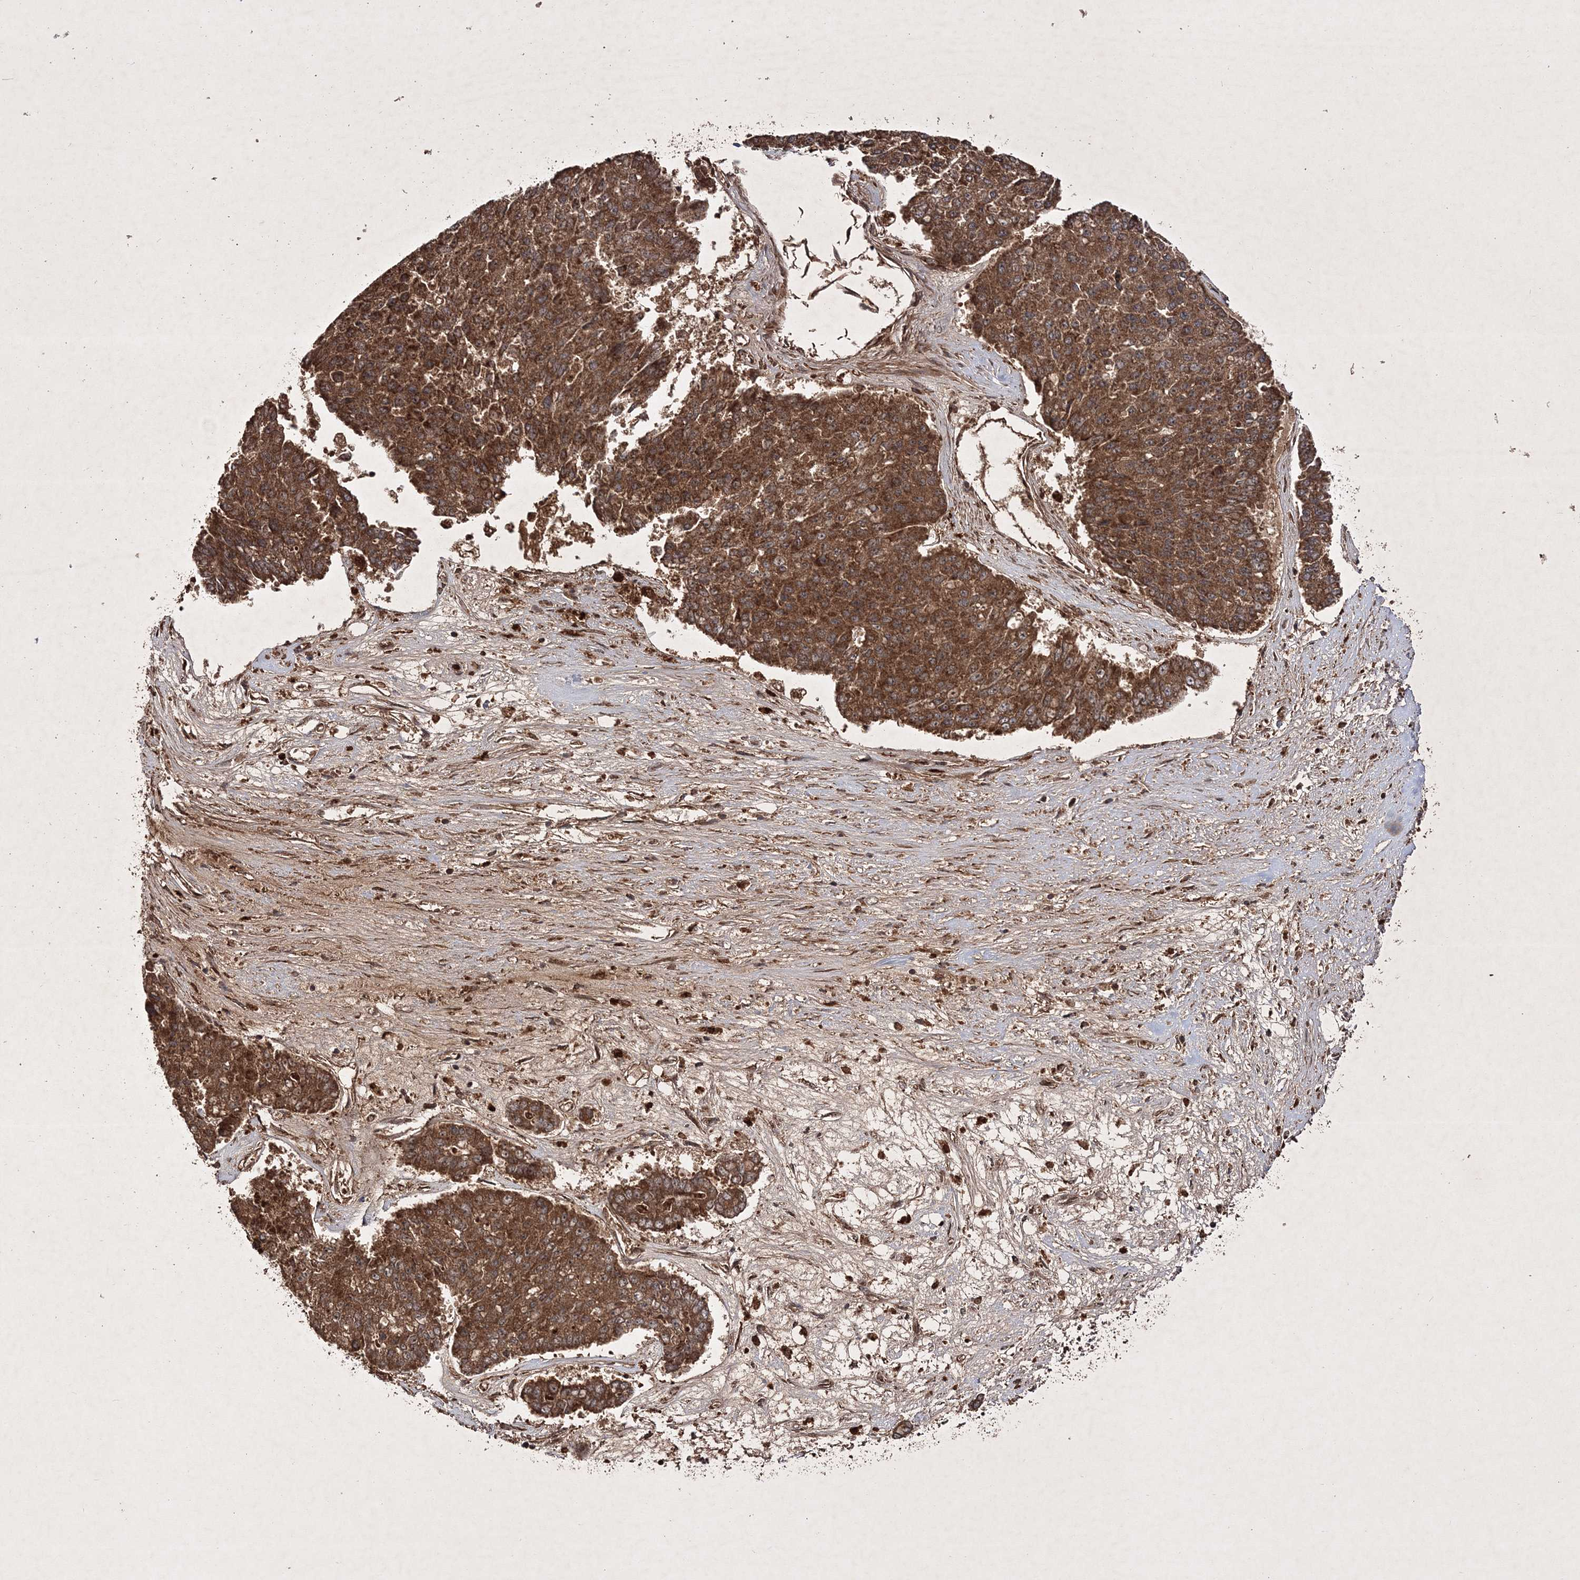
{"staining": {"intensity": "strong", "quantity": ">75%", "location": "cytoplasmic/membranous"}, "tissue": "pancreatic cancer", "cell_type": "Tumor cells", "image_type": "cancer", "snomed": [{"axis": "morphology", "description": "Adenocarcinoma, NOS"}, {"axis": "topography", "description": "Pancreas"}], "caption": "The micrograph reveals immunohistochemical staining of pancreatic adenocarcinoma. There is strong cytoplasmic/membranous expression is seen in approximately >75% of tumor cells.", "gene": "DNAJC13", "patient": {"sex": "male", "age": 50}}